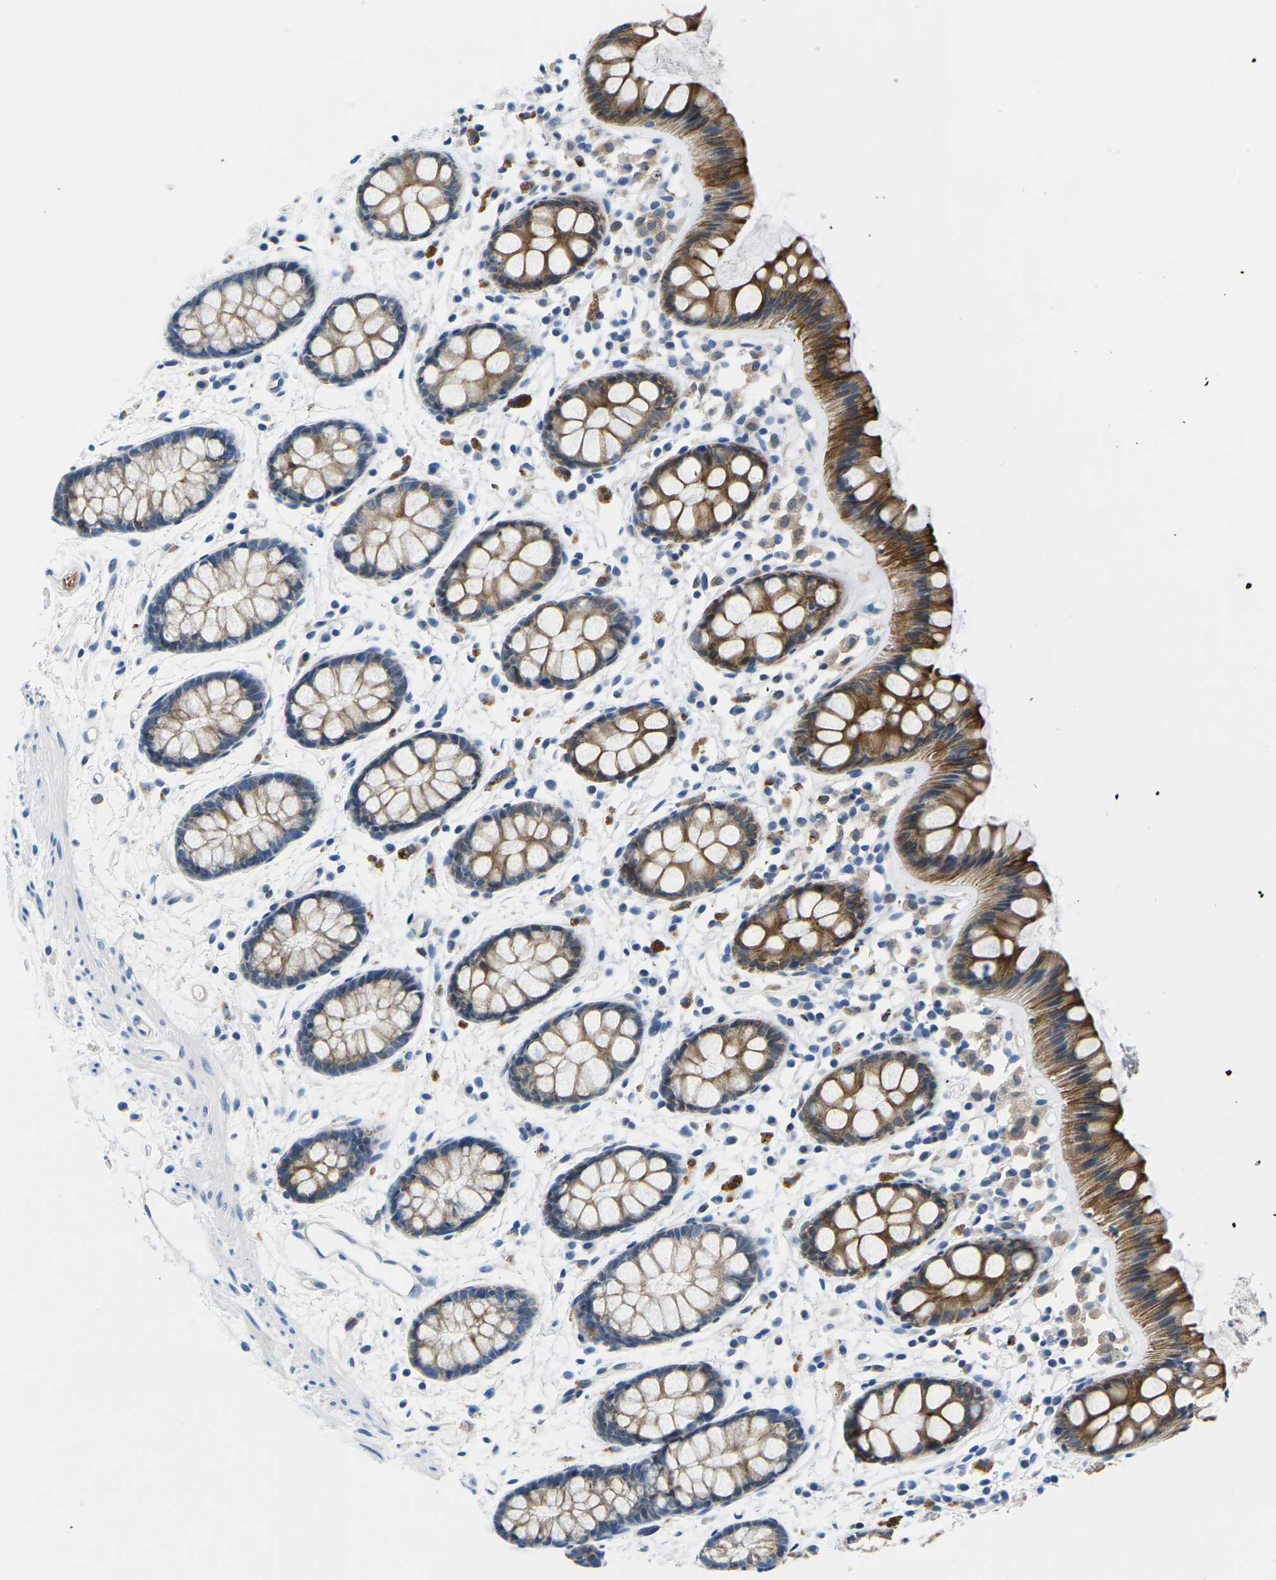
{"staining": {"intensity": "strong", "quantity": ">75%", "location": "cytoplasmic/membranous"}, "tissue": "rectum", "cell_type": "Glandular cells", "image_type": "normal", "snomed": [{"axis": "morphology", "description": "Normal tissue, NOS"}, {"axis": "topography", "description": "Rectum"}], "caption": "Protein expression analysis of unremarkable human rectum reveals strong cytoplasmic/membranous staining in about >75% of glandular cells.", "gene": "TM6SF1", "patient": {"sex": "female", "age": 66}}